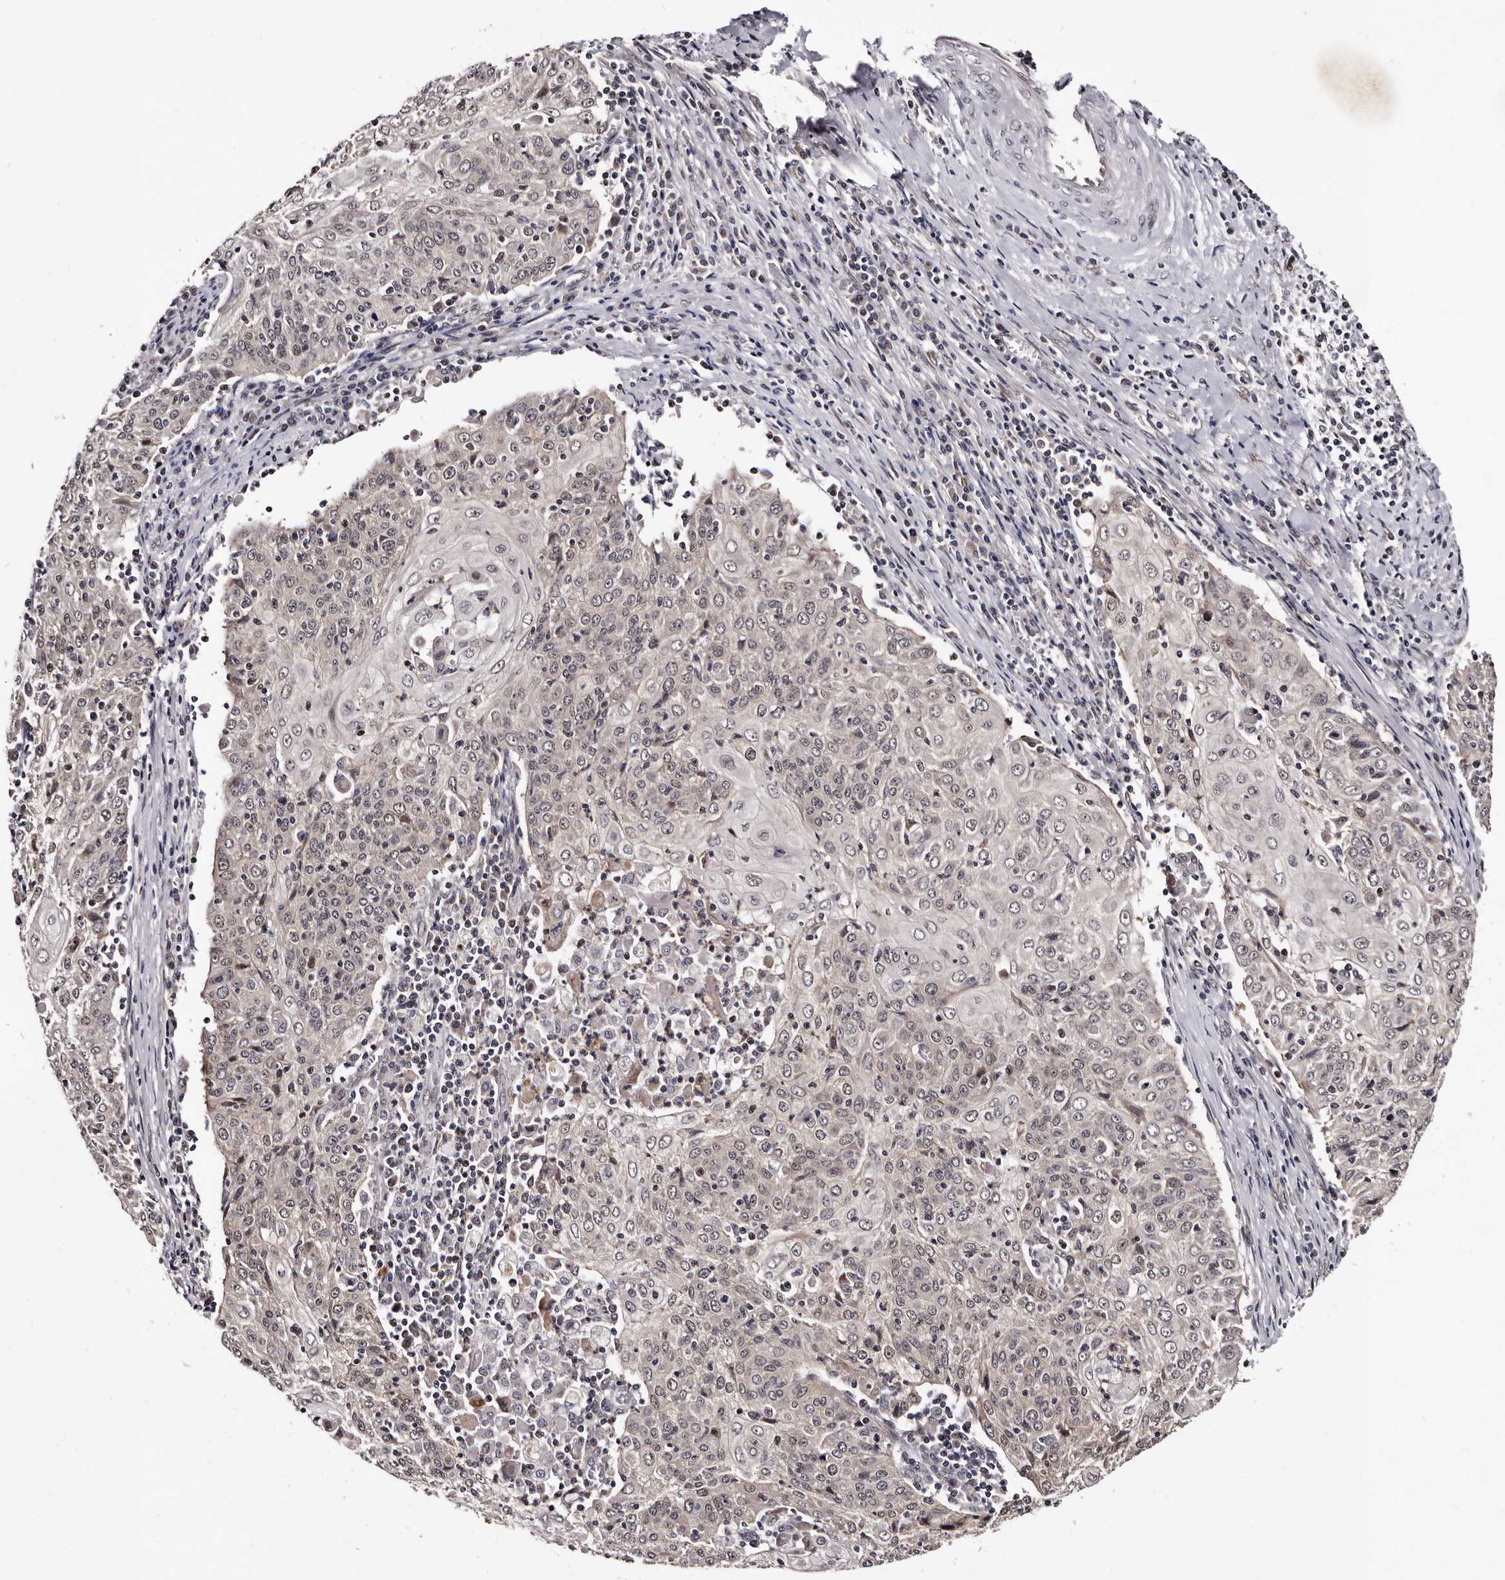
{"staining": {"intensity": "negative", "quantity": "none", "location": "none"}, "tissue": "cervical cancer", "cell_type": "Tumor cells", "image_type": "cancer", "snomed": [{"axis": "morphology", "description": "Squamous cell carcinoma, NOS"}, {"axis": "topography", "description": "Cervix"}], "caption": "There is no significant positivity in tumor cells of cervical cancer.", "gene": "GLRX3", "patient": {"sex": "female", "age": 48}}